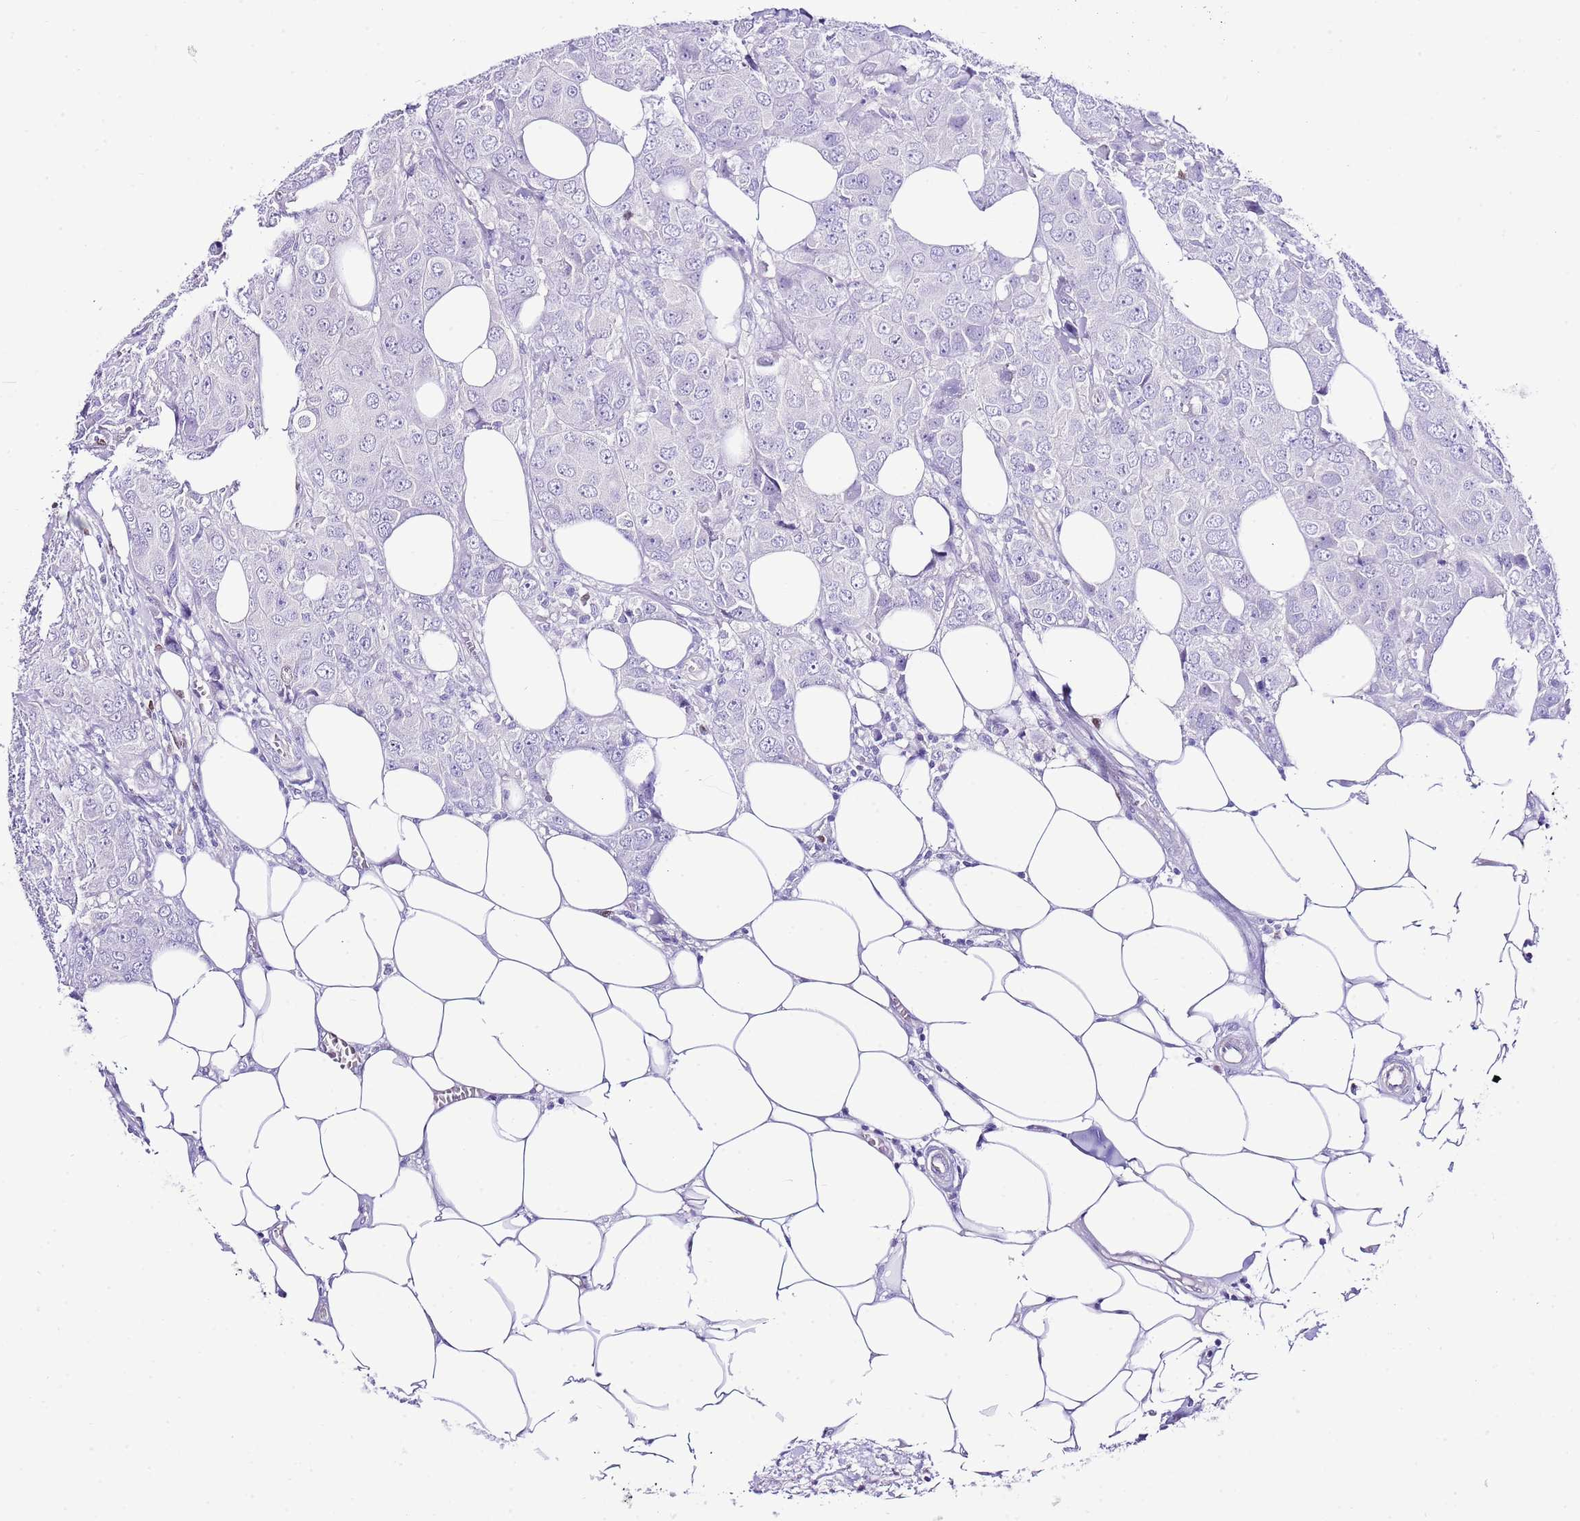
{"staining": {"intensity": "negative", "quantity": "none", "location": "none"}, "tissue": "breast cancer", "cell_type": "Tumor cells", "image_type": "cancer", "snomed": [{"axis": "morphology", "description": "Duct carcinoma"}, {"axis": "topography", "description": "Breast"}], "caption": "The immunohistochemistry (IHC) histopathology image has no significant expression in tumor cells of breast cancer tissue. (DAB (3,3'-diaminobenzidine) IHC visualized using brightfield microscopy, high magnification).", "gene": "BHLHA15", "patient": {"sex": "female", "age": 43}}